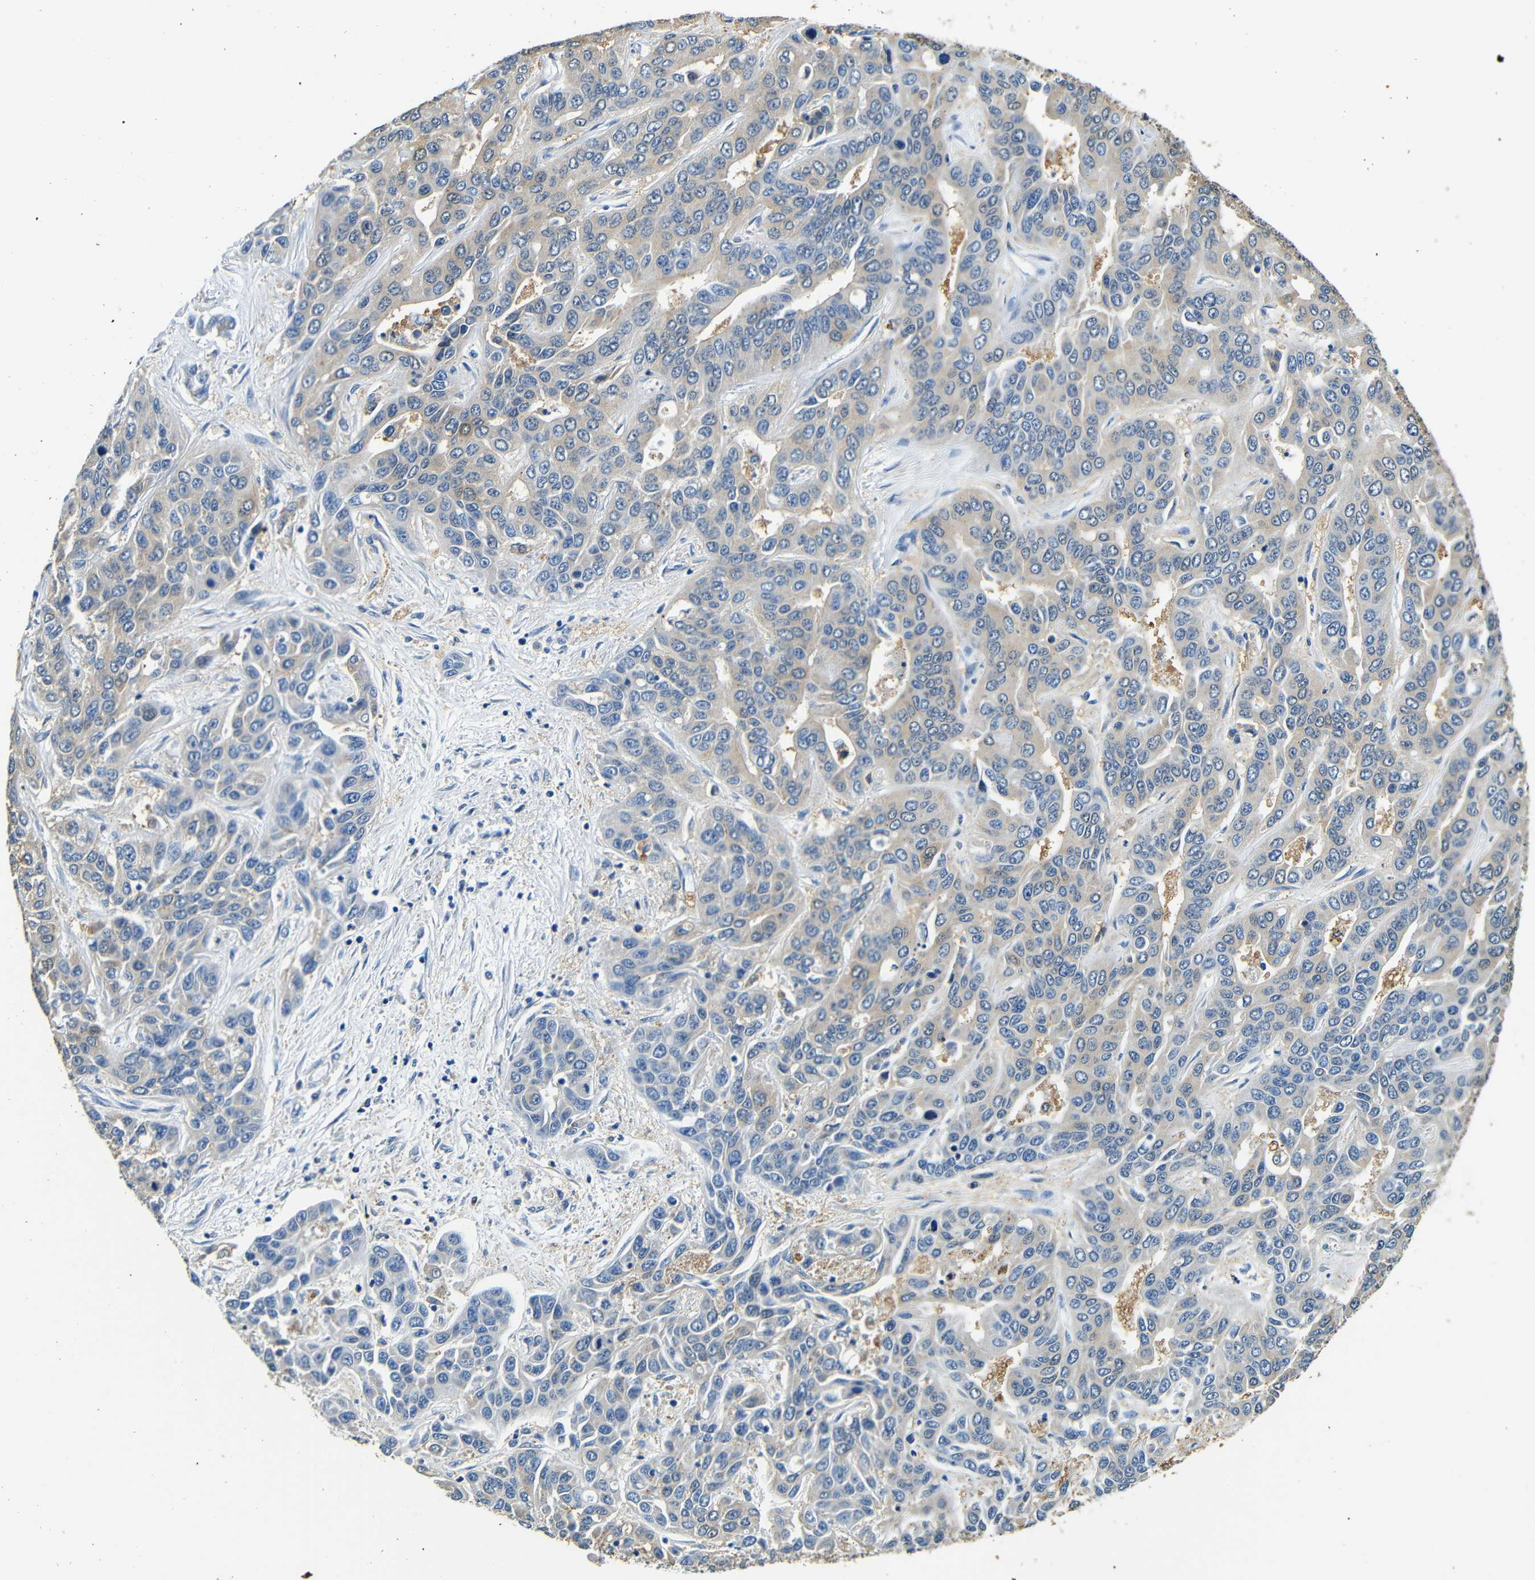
{"staining": {"intensity": "negative", "quantity": "none", "location": "none"}, "tissue": "liver cancer", "cell_type": "Tumor cells", "image_type": "cancer", "snomed": [{"axis": "morphology", "description": "Cholangiocarcinoma"}, {"axis": "topography", "description": "Liver"}], "caption": "Micrograph shows no protein staining in tumor cells of liver cholangiocarcinoma tissue.", "gene": "FMO5", "patient": {"sex": "female", "age": 52}}